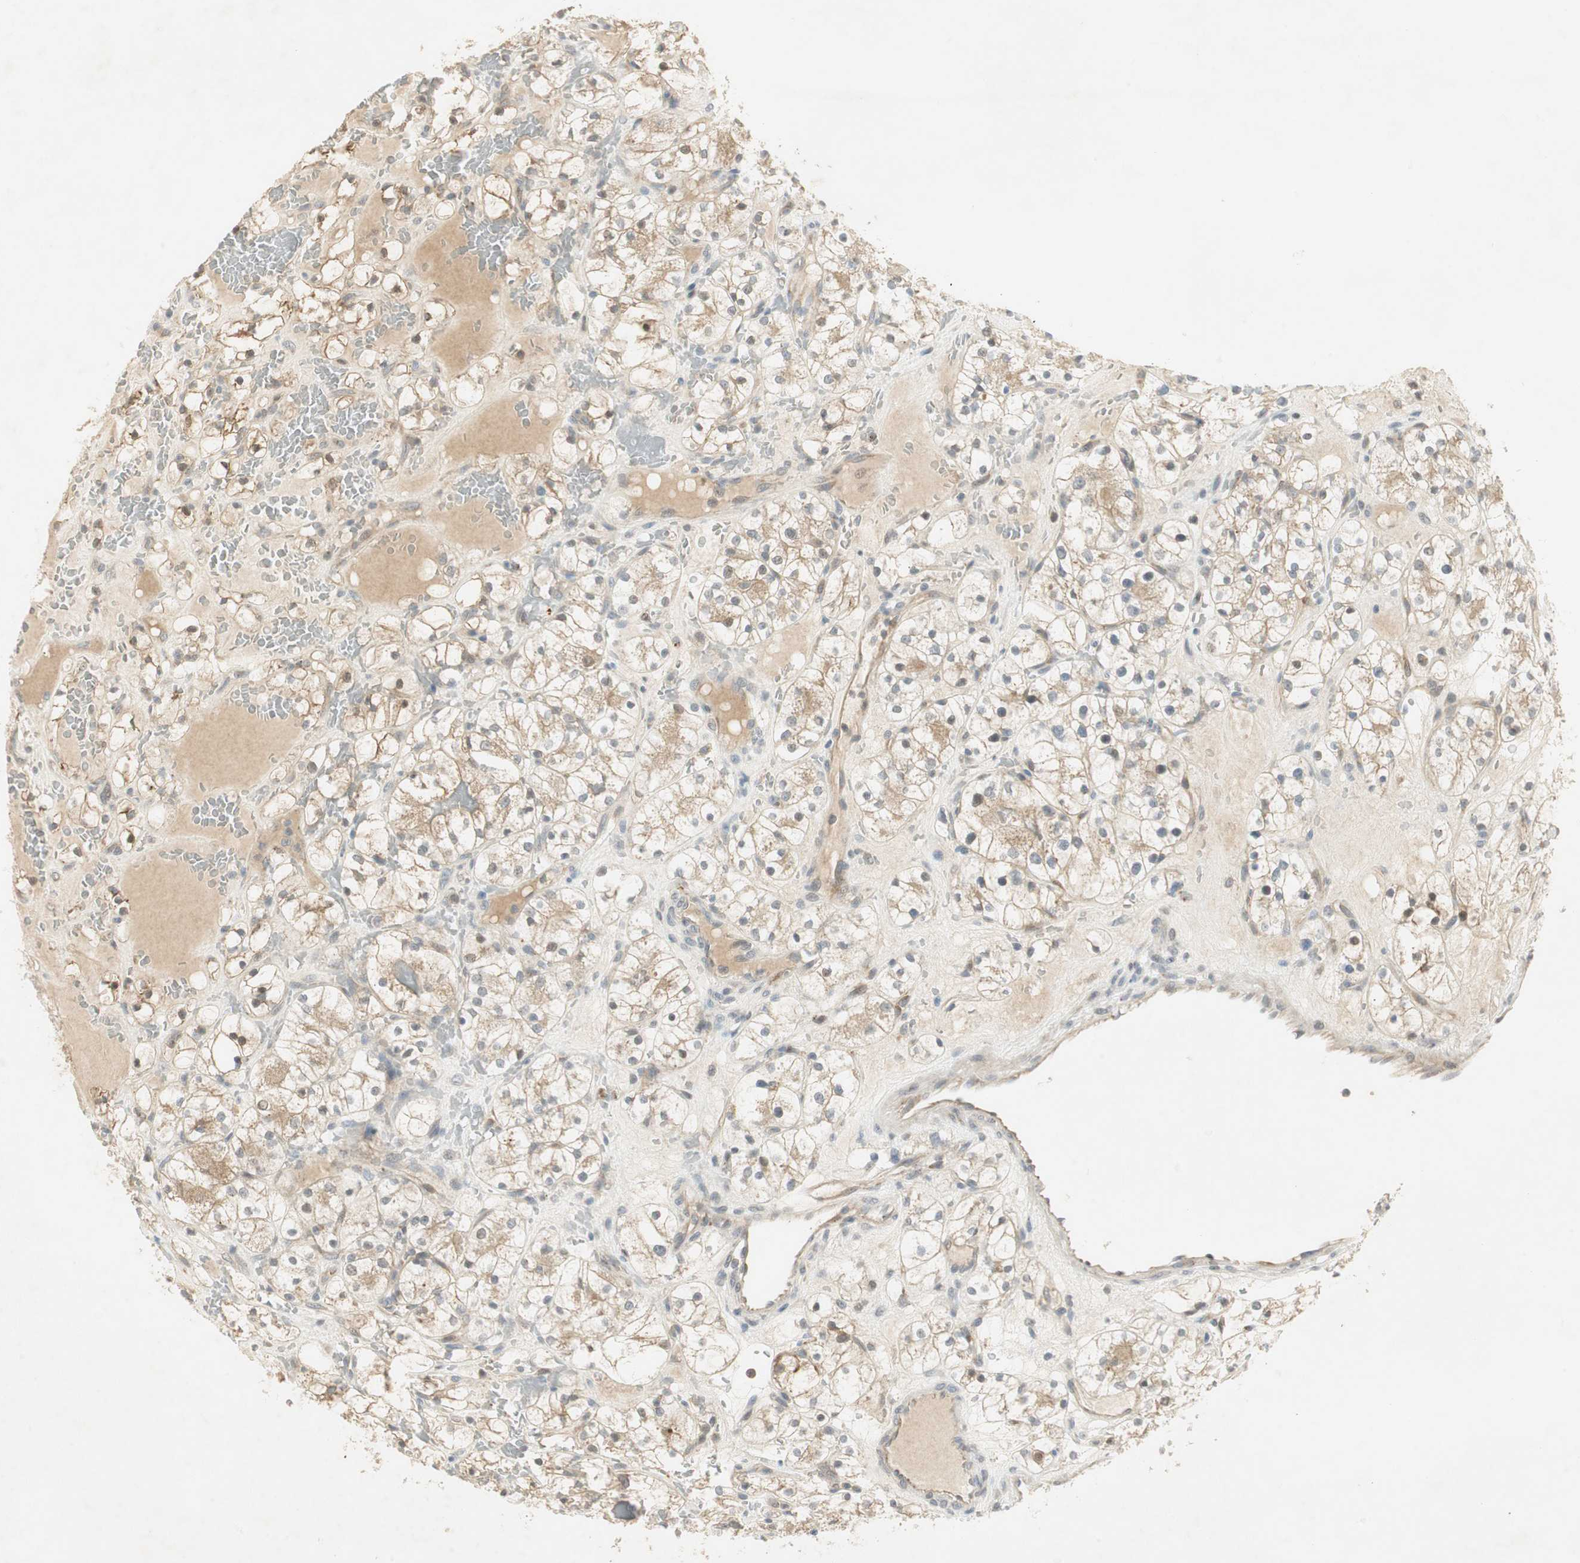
{"staining": {"intensity": "weak", "quantity": "25%-75%", "location": "cytoplasmic/membranous,nuclear"}, "tissue": "renal cancer", "cell_type": "Tumor cells", "image_type": "cancer", "snomed": [{"axis": "morphology", "description": "Adenocarcinoma, NOS"}, {"axis": "topography", "description": "Kidney"}], "caption": "Renal cancer stained with DAB immunohistochemistry (IHC) exhibits low levels of weak cytoplasmic/membranous and nuclear positivity in approximately 25%-75% of tumor cells.", "gene": "USP2", "patient": {"sex": "female", "age": 60}}